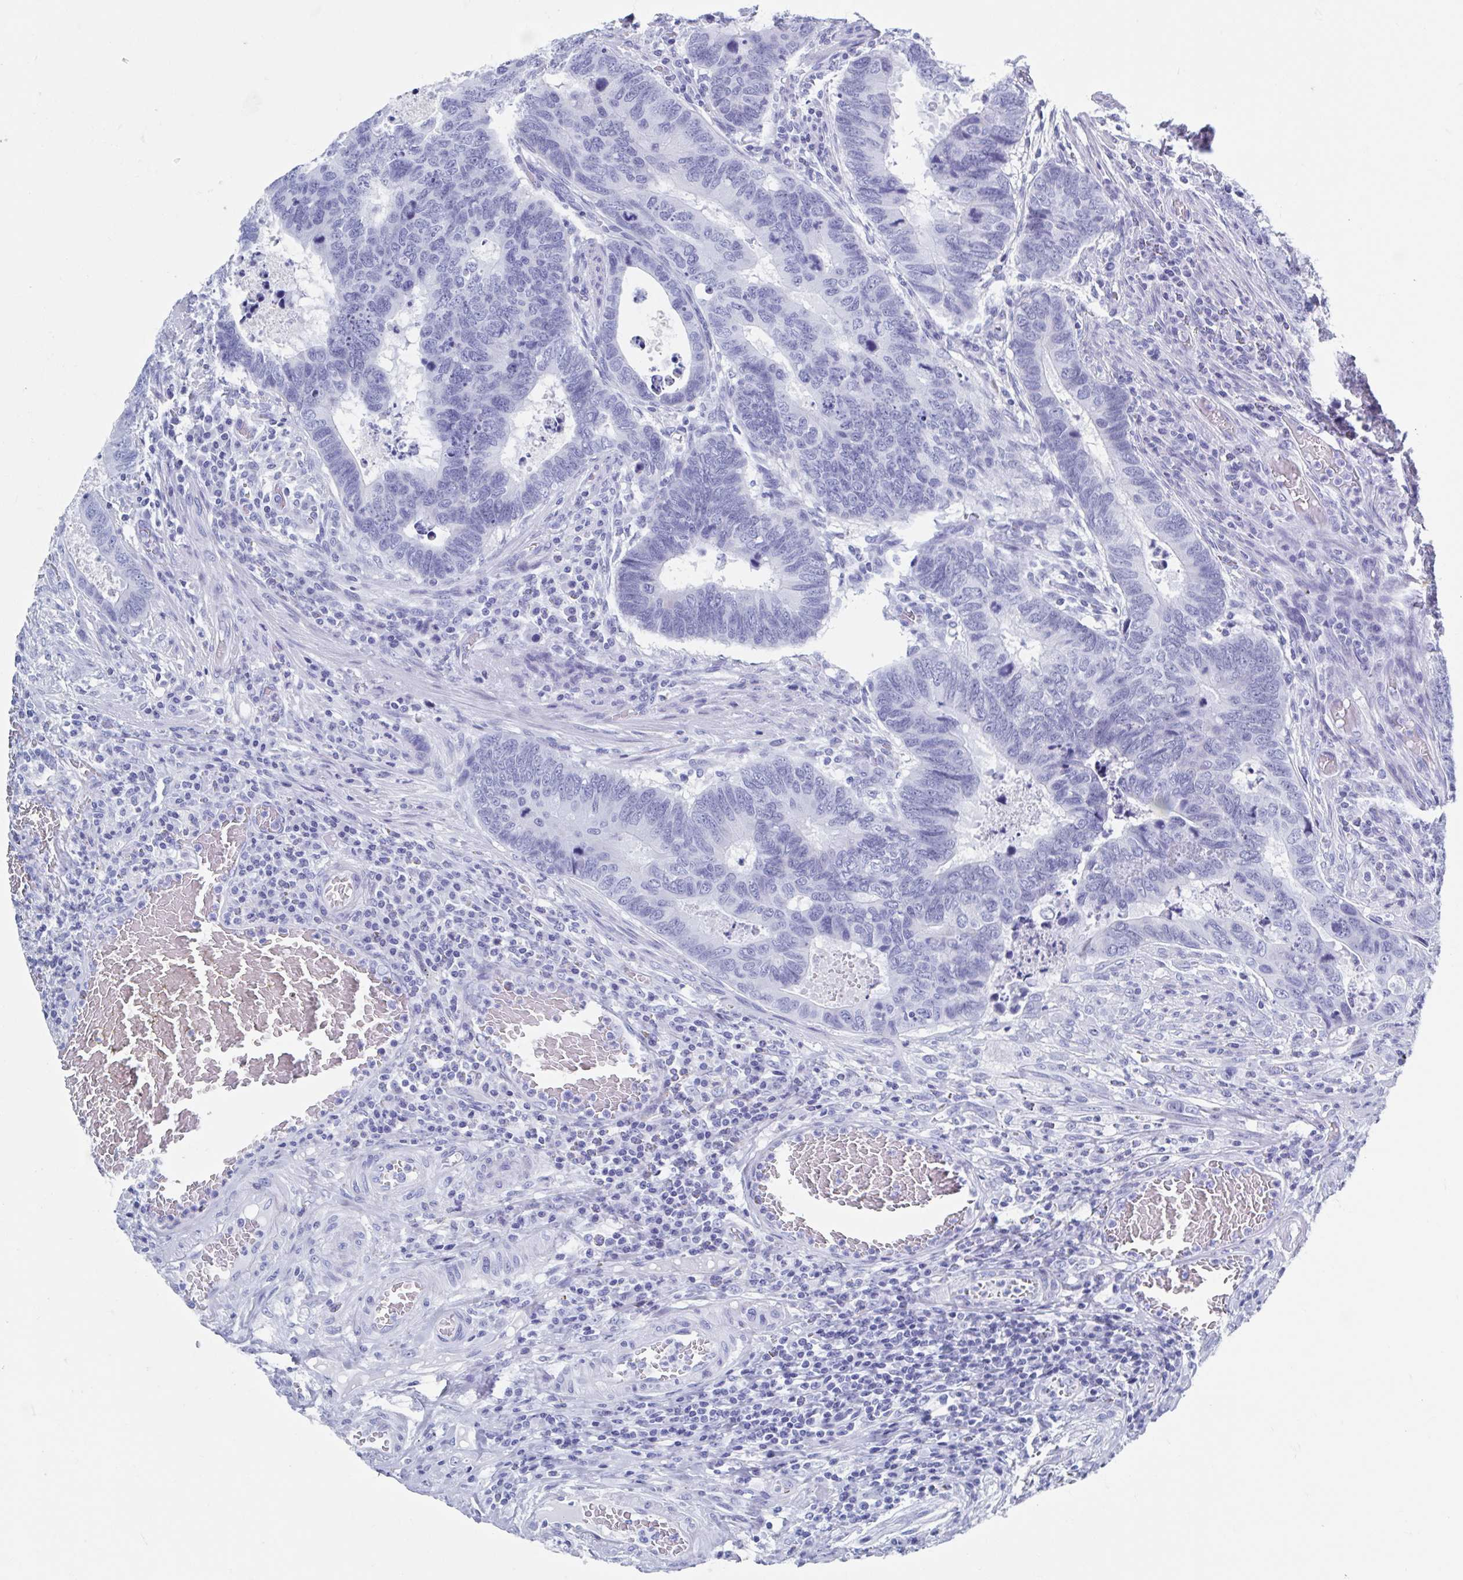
{"staining": {"intensity": "negative", "quantity": "none", "location": "none"}, "tissue": "colorectal cancer", "cell_type": "Tumor cells", "image_type": "cancer", "snomed": [{"axis": "morphology", "description": "Adenocarcinoma, NOS"}, {"axis": "topography", "description": "Colon"}], "caption": "Tumor cells are negative for brown protein staining in colorectal cancer (adenocarcinoma).", "gene": "C10orf53", "patient": {"sex": "male", "age": 62}}